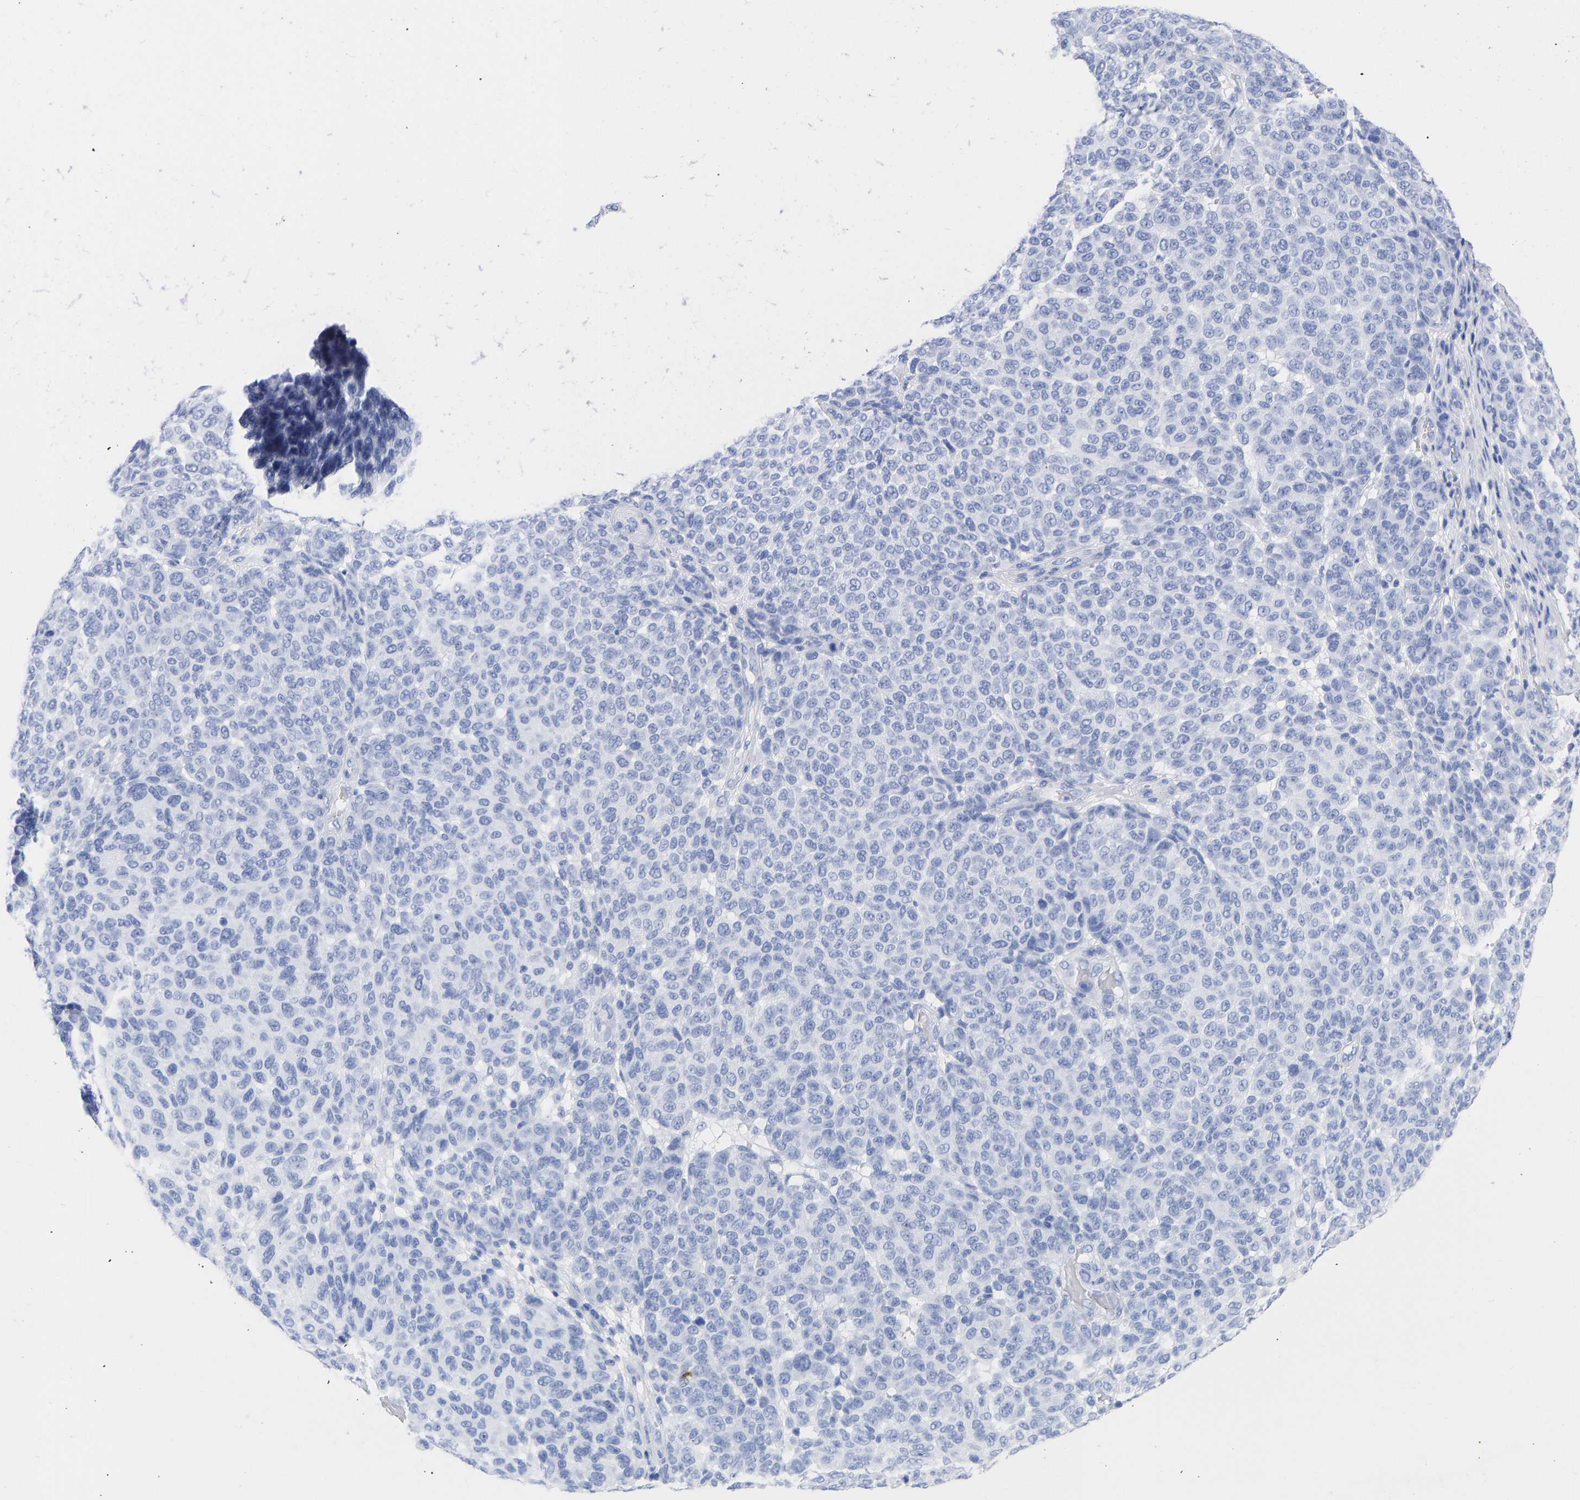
{"staining": {"intensity": "negative", "quantity": "none", "location": "none"}, "tissue": "melanoma", "cell_type": "Tumor cells", "image_type": "cancer", "snomed": [{"axis": "morphology", "description": "Malignant melanoma, NOS"}, {"axis": "topography", "description": "Skin"}], "caption": "This is an IHC histopathology image of malignant melanoma. There is no positivity in tumor cells.", "gene": "KRT1", "patient": {"sex": "male", "age": 59}}